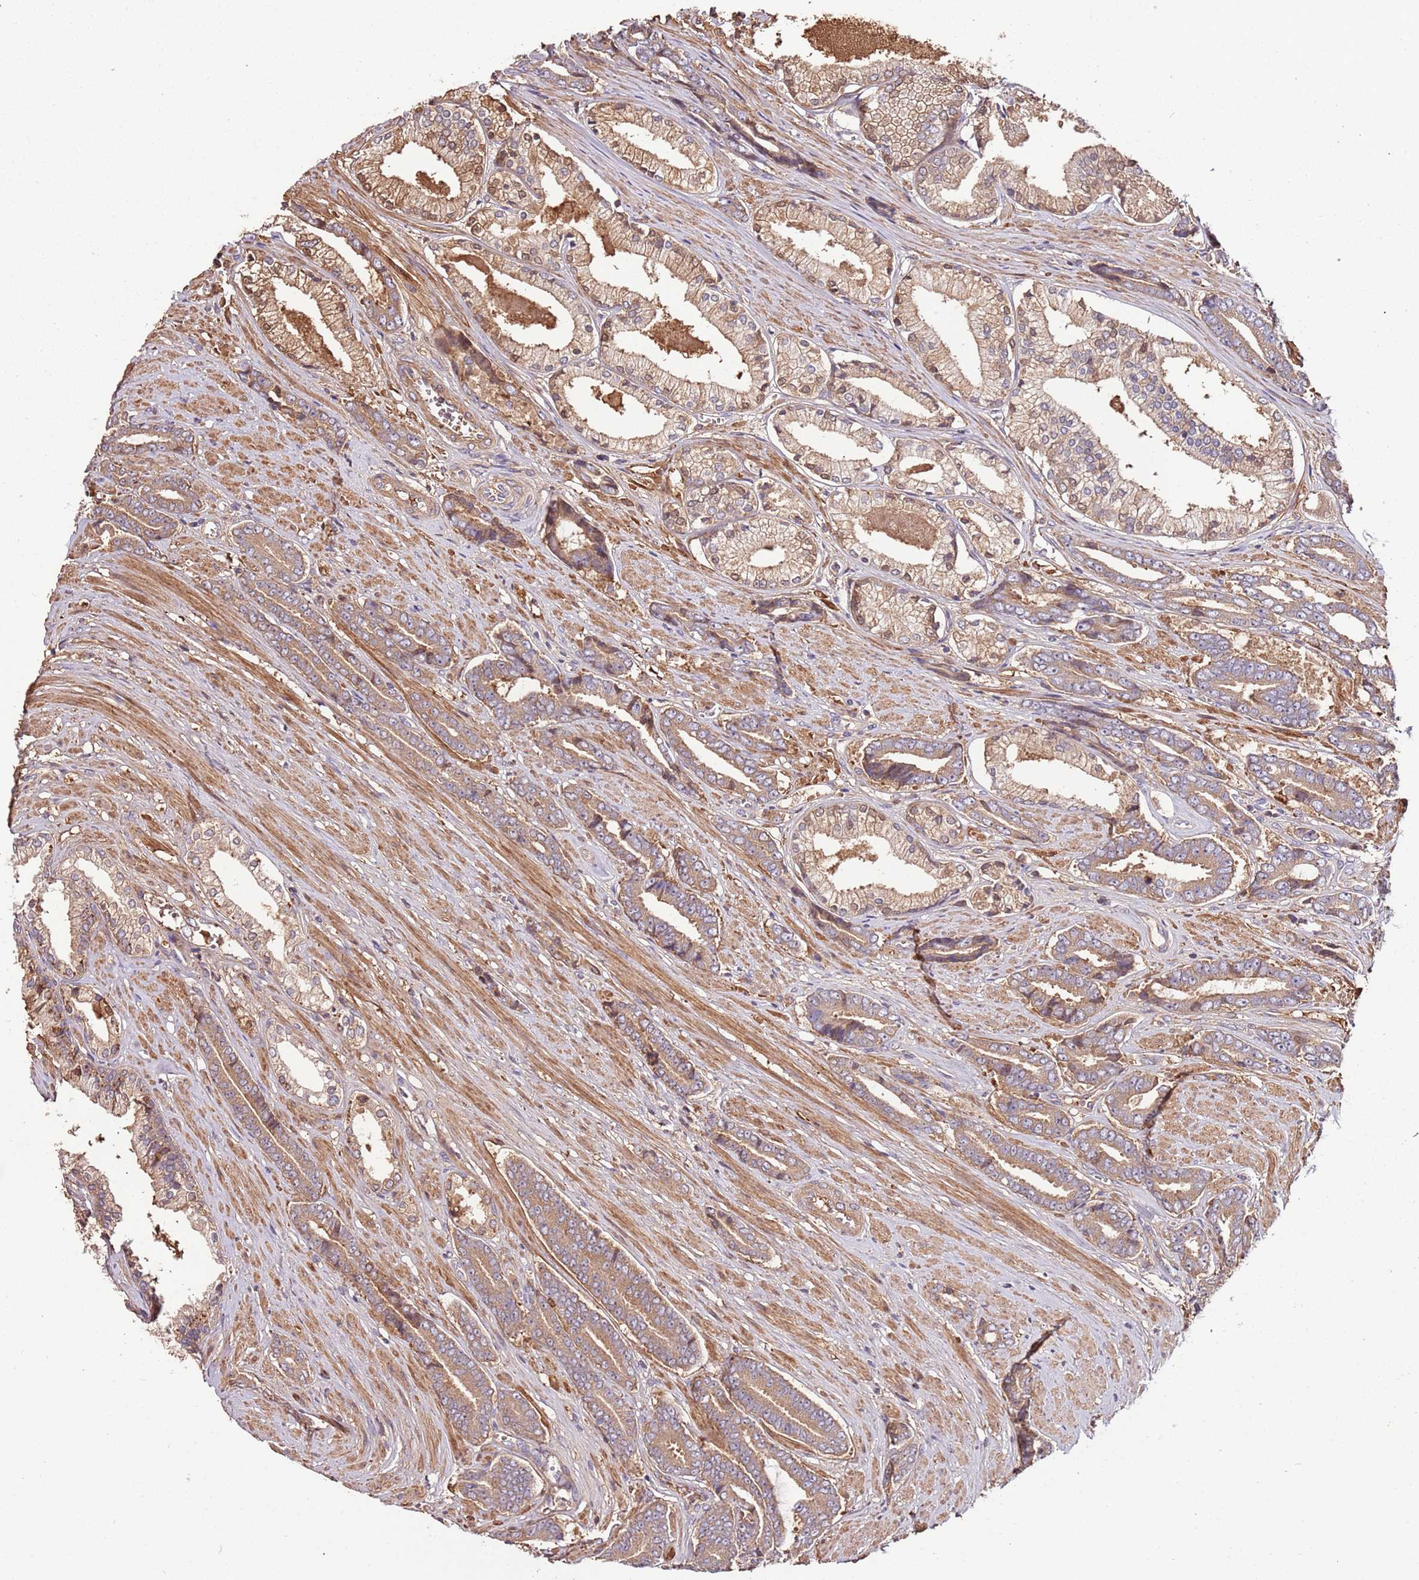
{"staining": {"intensity": "moderate", "quantity": ">75%", "location": "cytoplasmic/membranous"}, "tissue": "prostate cancer", "cell_type": "Tumor cells", "image_type": "cancer", "snomed": [{"axis": "morphology", "description": "Adenocarcinoma, NOS"}, {"axis": "topography", "description": "Prostate and seminal vesicle, NOS"}], "caption": "Immunohistochemistry (IHC) image of prostate cancer stained for a protein (brown), which exhibits medium levels of moderate cytoplasmic/membranous expression in about >75% of tumor cells.", "gene": "DENR", "patient": {"sex": "male", "age": 76}}